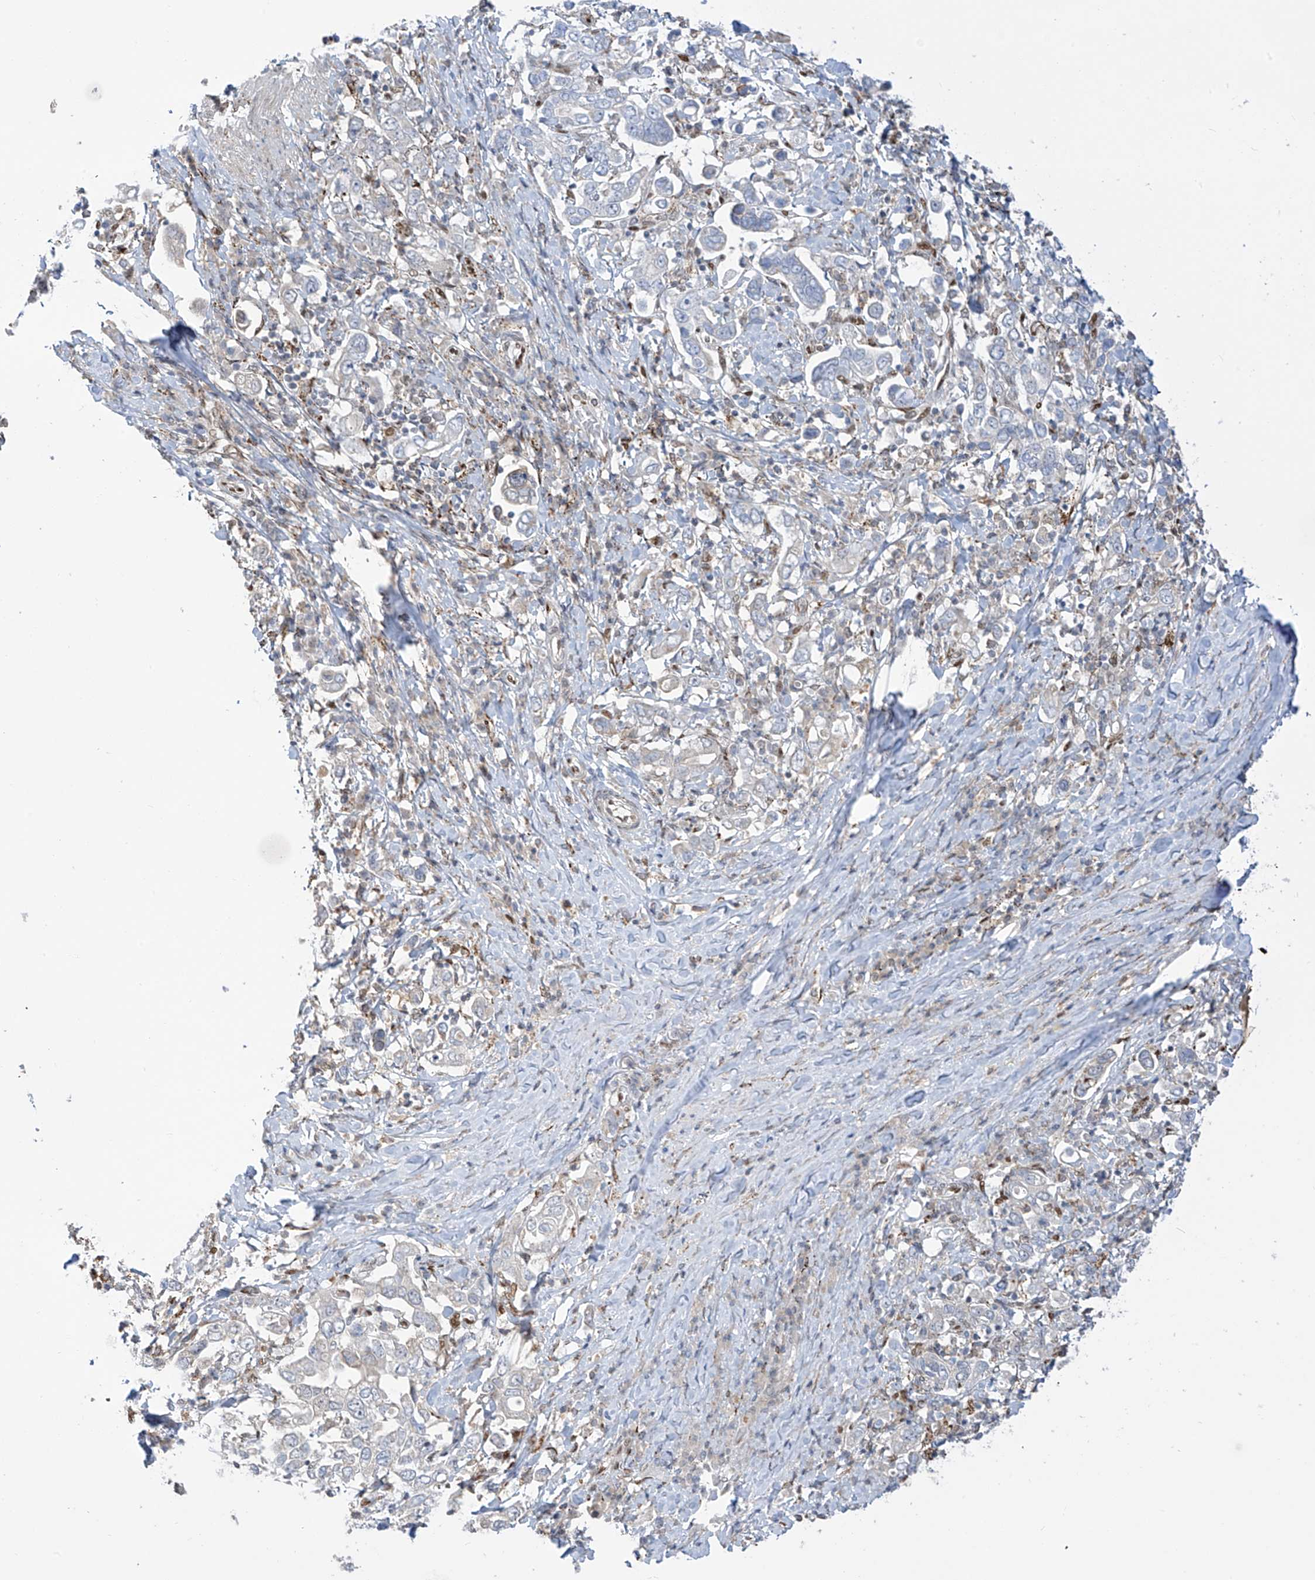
{"staining": {"intensity": "negative", "quantity": "none", "location": "none"}, "tissue": "stomach cancer", "cell_type": "Tumor cells", "image_type": "cancer", "snomed": [{"axis": "morphology", "description": "Adenocarcinoma, NOS"}, {"axis": "topography", "description": "Stomach, upper"}], "caption": "Immunohistochemistry (IHC) photomicrograph of neoplastic tissue: human stomach cancer (adenocarcinoma) stained with DAB exhibits no significant protein staining in tumor cells.", "gene": "PM20D2", "patient": {"sex": "male", "age": 62}}